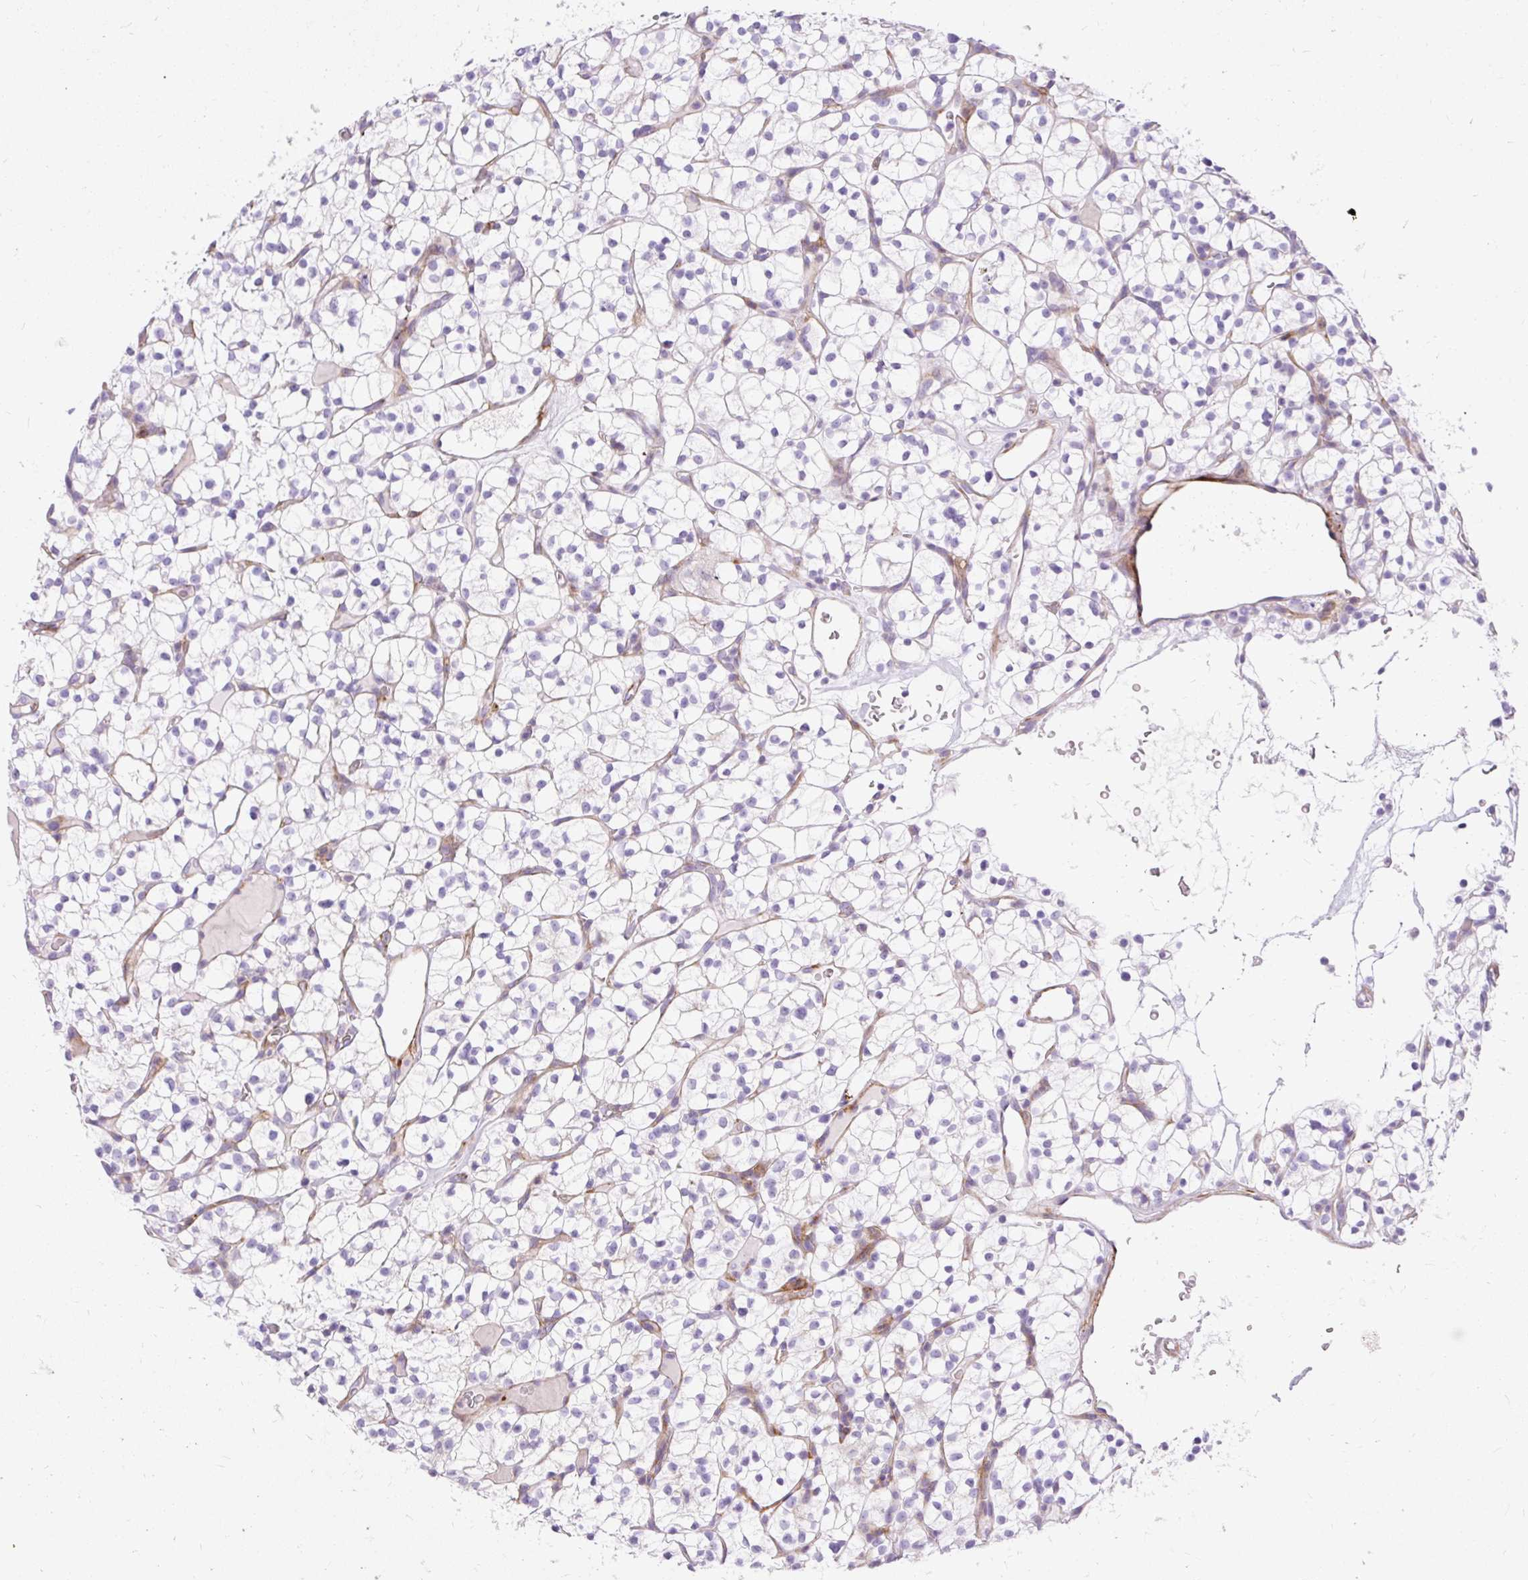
{"staining": {"intensity": "negative", "quantity": "none", "location": "none"}, "tissue": "renal cancer", "cell_type": "Tumor cells", "image_type": "cancer", "snomed": [{"axis": "morphology", "description": "Adenocarcinoma, NOS"}, {"axis": "topography", "description": "Kidney"}], "caption": "High power microscopy histopathology image of an immunohistochemistry photomicrograph of renal adenocarcinoma, revealing no significant positivity in tumor cells.", "gene": "CORO7-PAM16", "patient": {"sex": "female", "age": 64}}